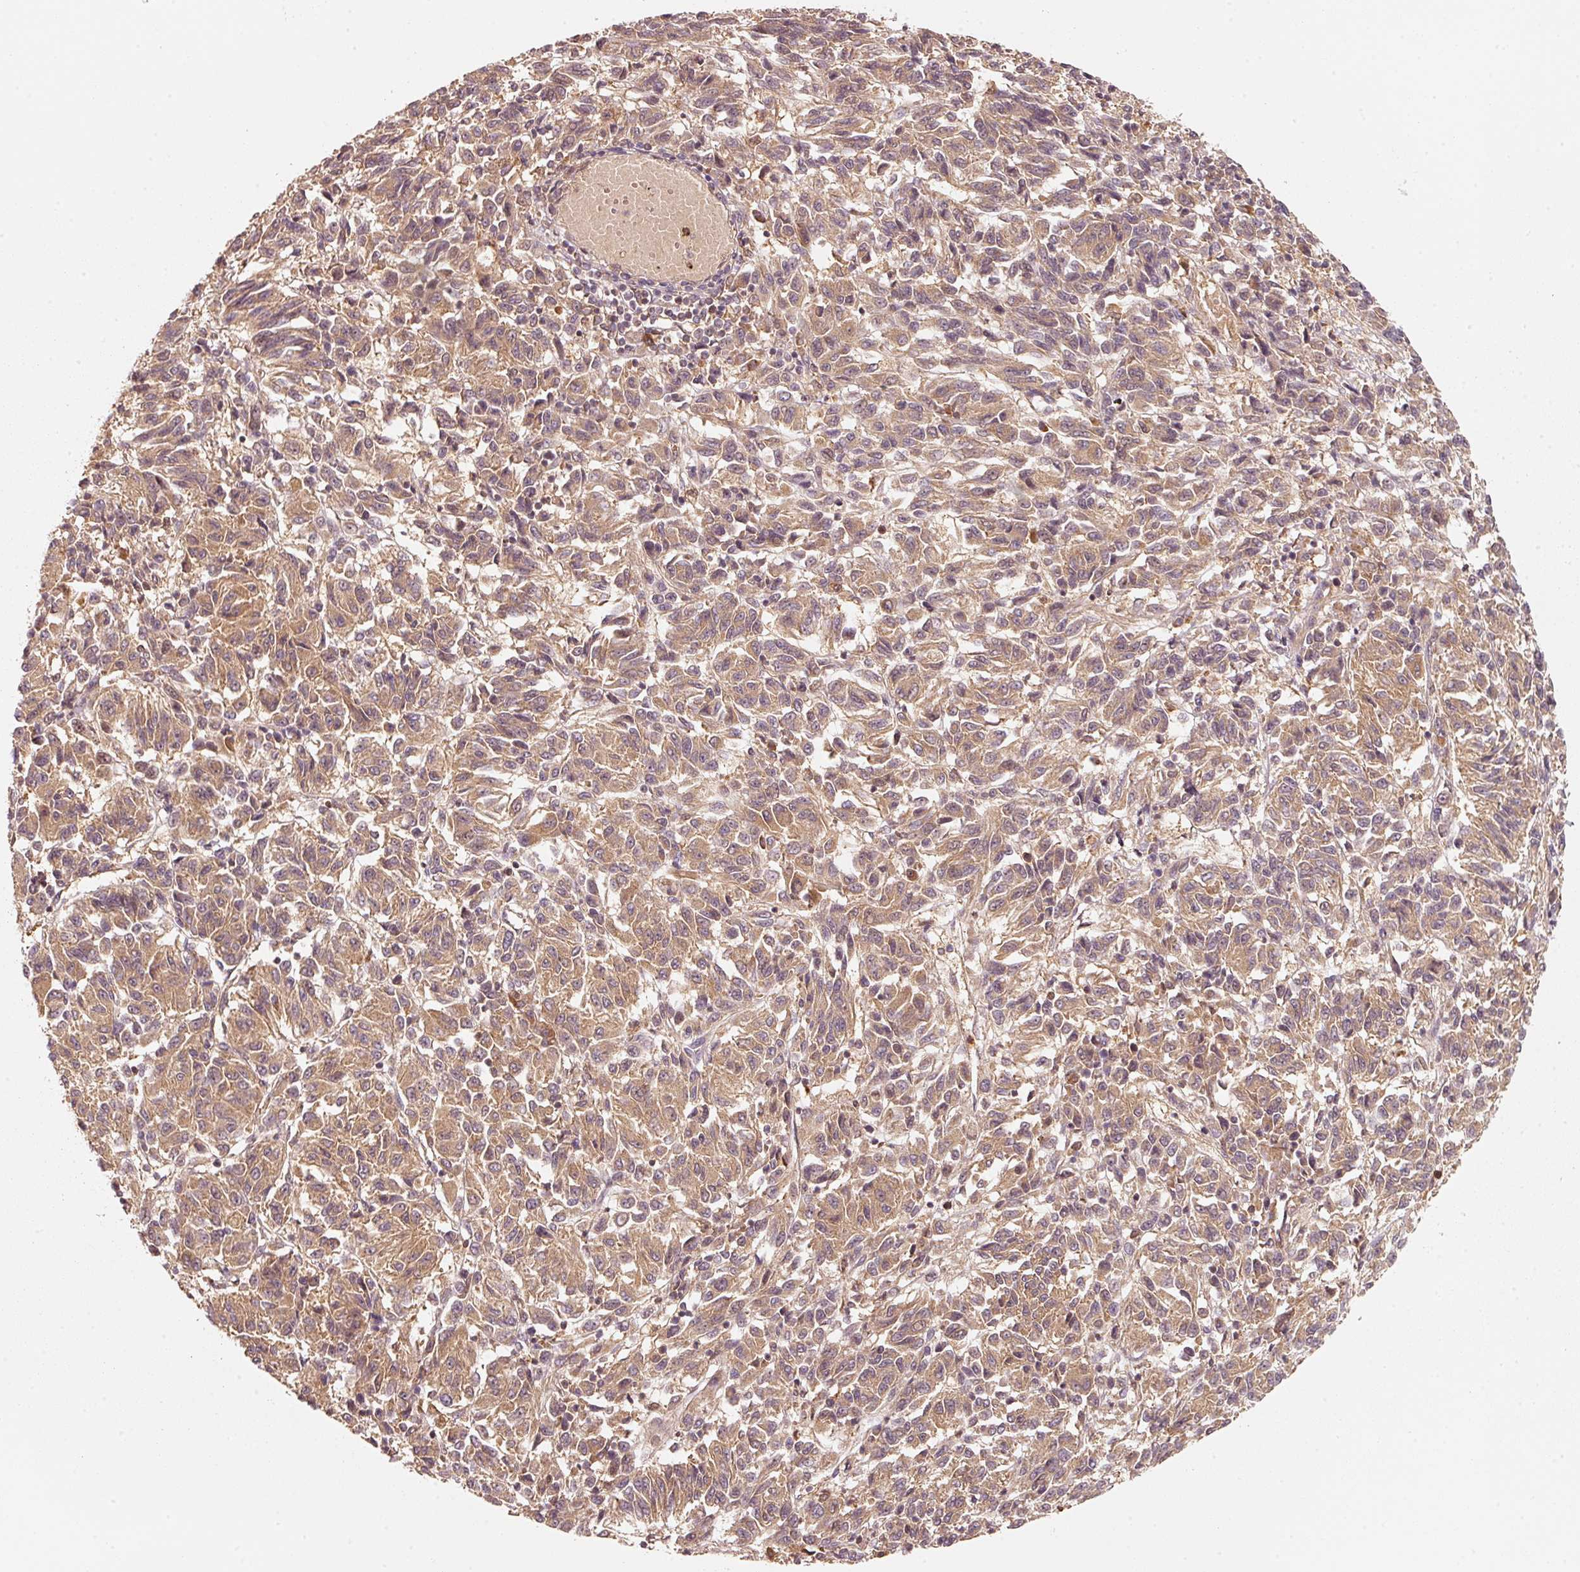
{"staining": {"intensity": "moderate", "quantity": ">75%", "location": "cytoplasmic/membranous"}, "tissue": "melanoma", "cell_type": "Tumor cells", "image_type": "cancer", "snomed": [{"axis": "morphology", "description": "Malignant melanoma, Metastatic site"}, {"axis": "topography", "description": "Lung"}], "caption": "Brown immunohistochemical staining in melanoma reveals moderate cytoplasmic/membranous expression in about >75% of tumor cells.", "gene": "RRAS2", "patient": {"sex": "male", "age": 64}}